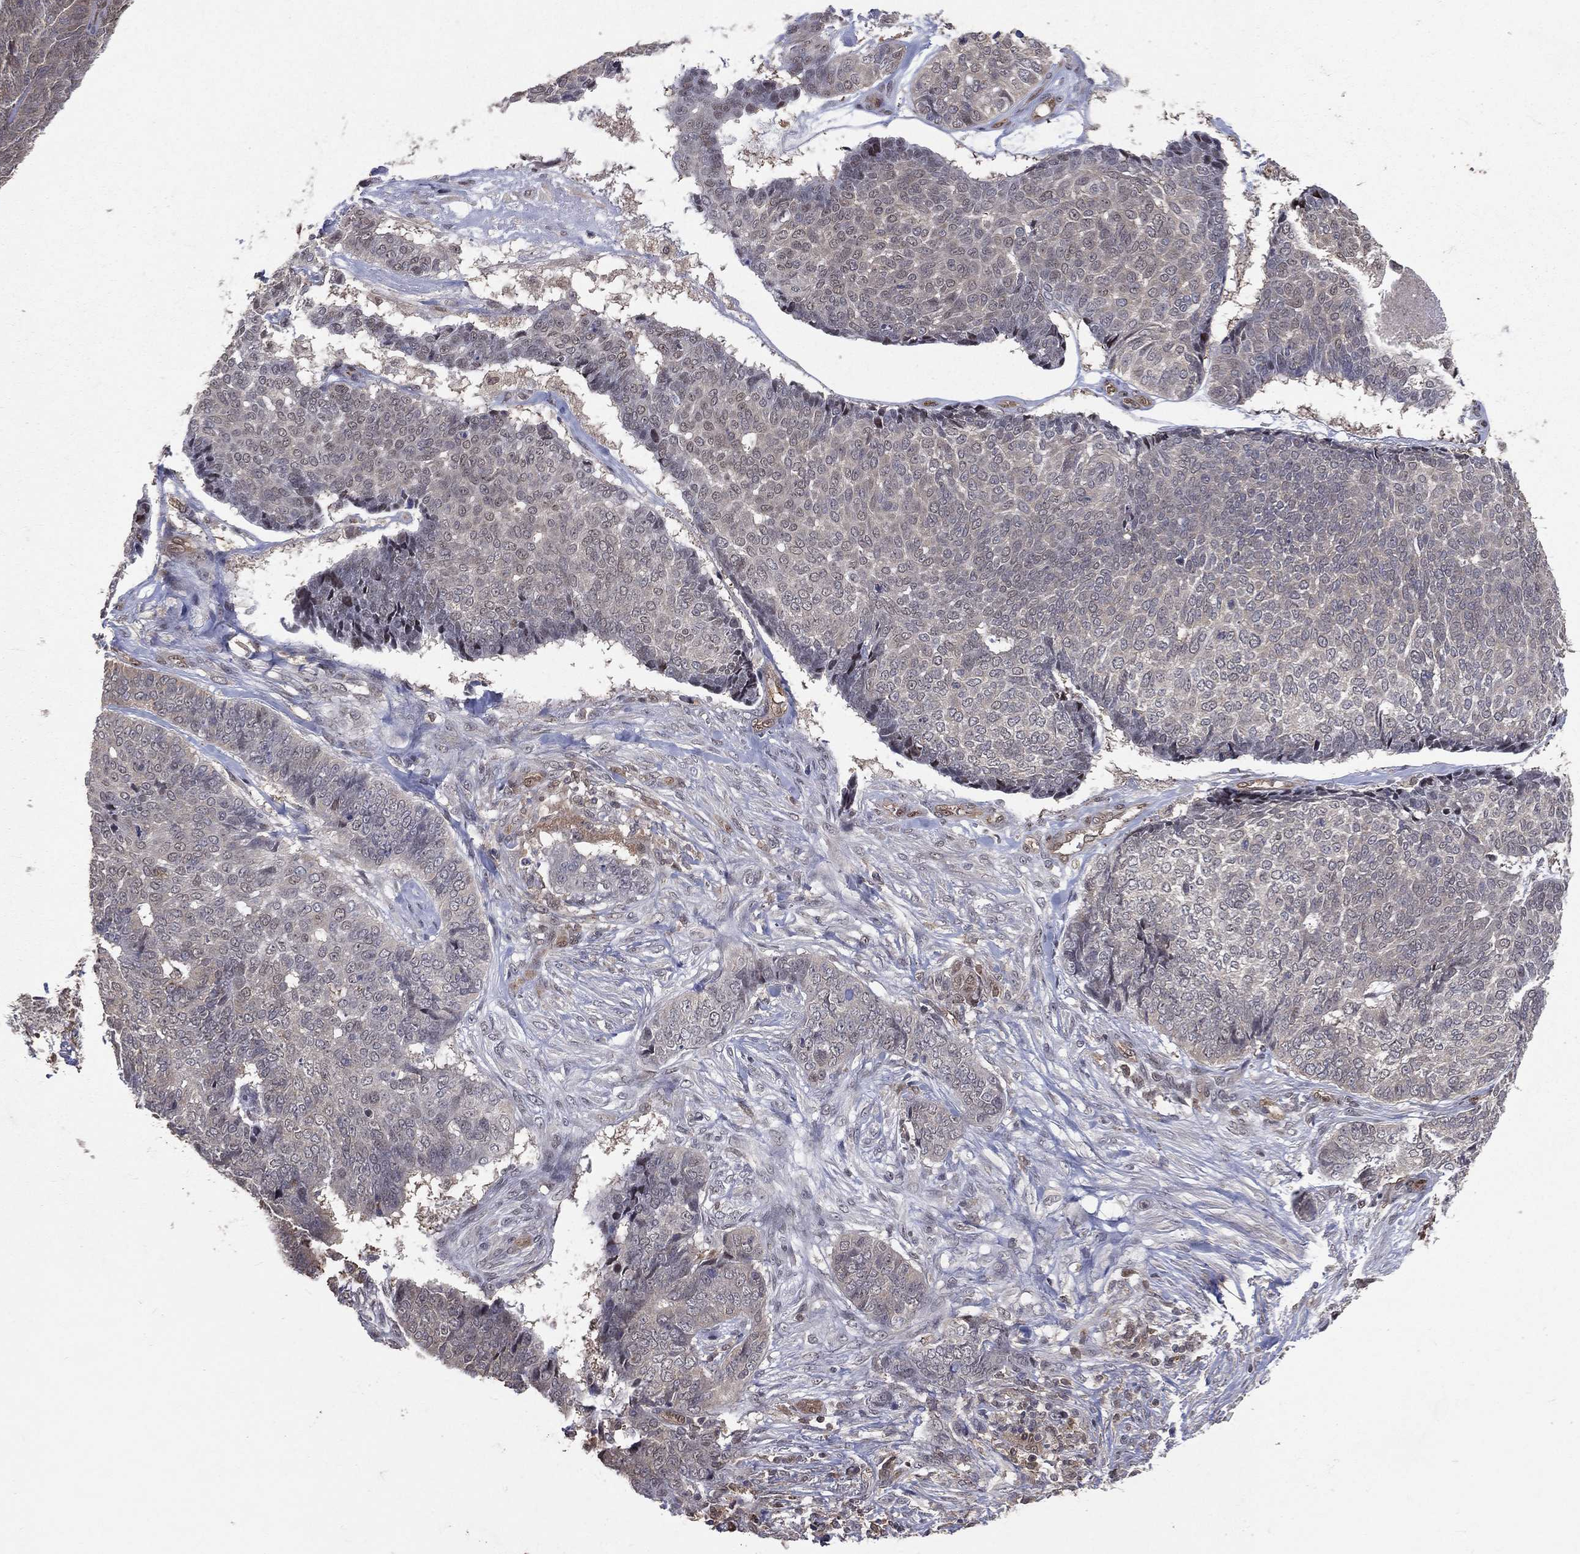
{"staining": {"intensity": "moderate", "quantity": "<25%", "location": "nuclear"}, "tissue": "skin cancer", "cell_type": "Tumor cells", "image_type": "cancer", "snomed": [{"axis": "morphology", "description": "Basal cell carcinoma"}, {"axis": "topography", "description": "Skin"}], "caption": "Tumor cells demonstrate low levels of moderate nuclear expression in approximately <25% of cells in skin cancer (basal cell carcinoma). The protein is stained brown, and the nuclei are stained in blue (DAB (3,3'-diaminobenzidine) IHC with brightfield microscopy, high magnification).", "gene": "GMPR2", "patient": {"sex": "male", "age": 86}}